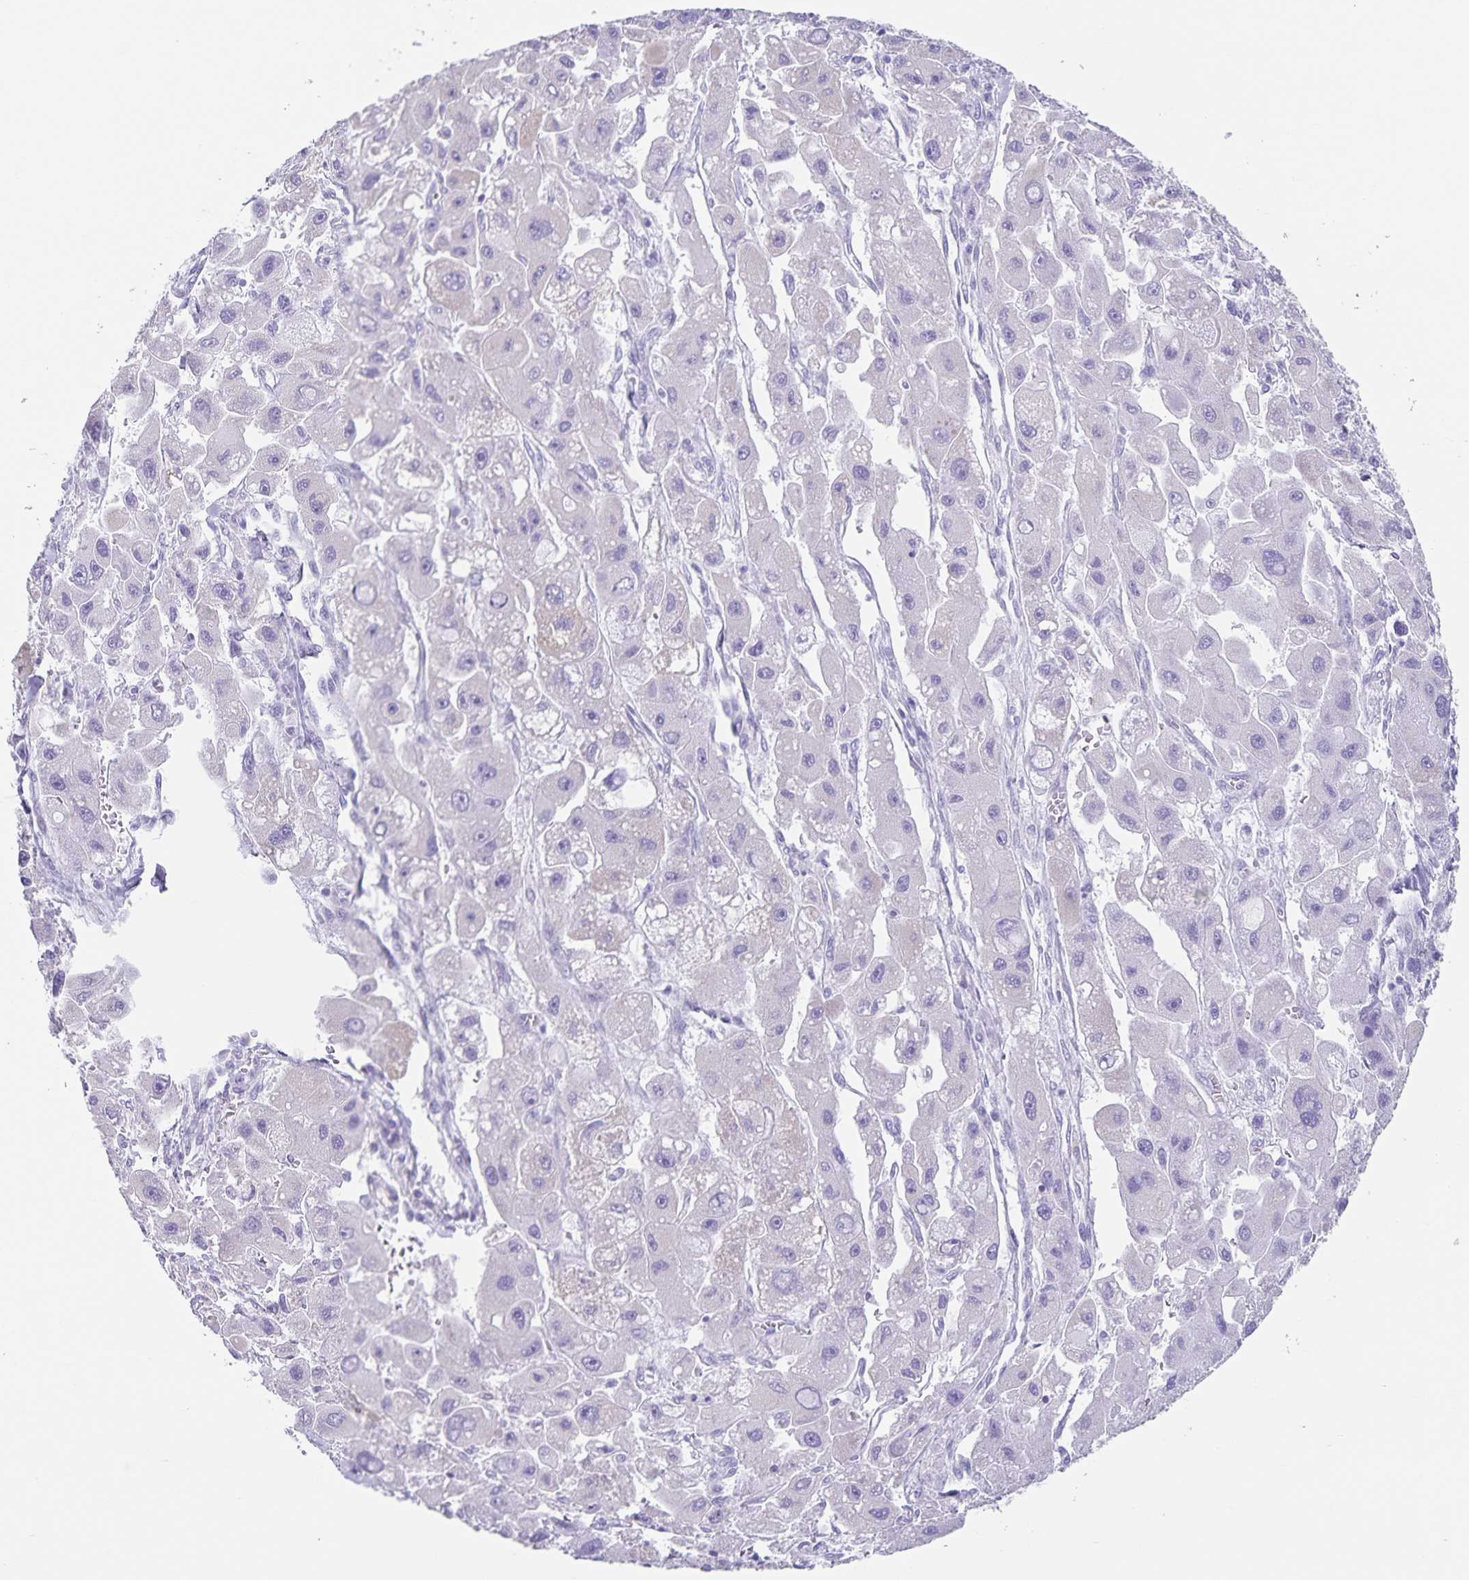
{"staining": {"intensity": "negative", "quantity": "none", "location": "none"}, "tissue": "liver cancer", "cell_type": "Tumor cells", "image_type": "cancer", "snomed": [{"axis": "morphology", "description": "Carcinoma, Hepatocellular, NOS"}, {"axis": "topography", "description": "Liver"}], "caption": "This is an IHC image of human liver cancer (hepatocellular carcinoma). There is no staining in tumor cells.", "gene": "SYNM", "patient": {"sex": "male", "age": 24}}